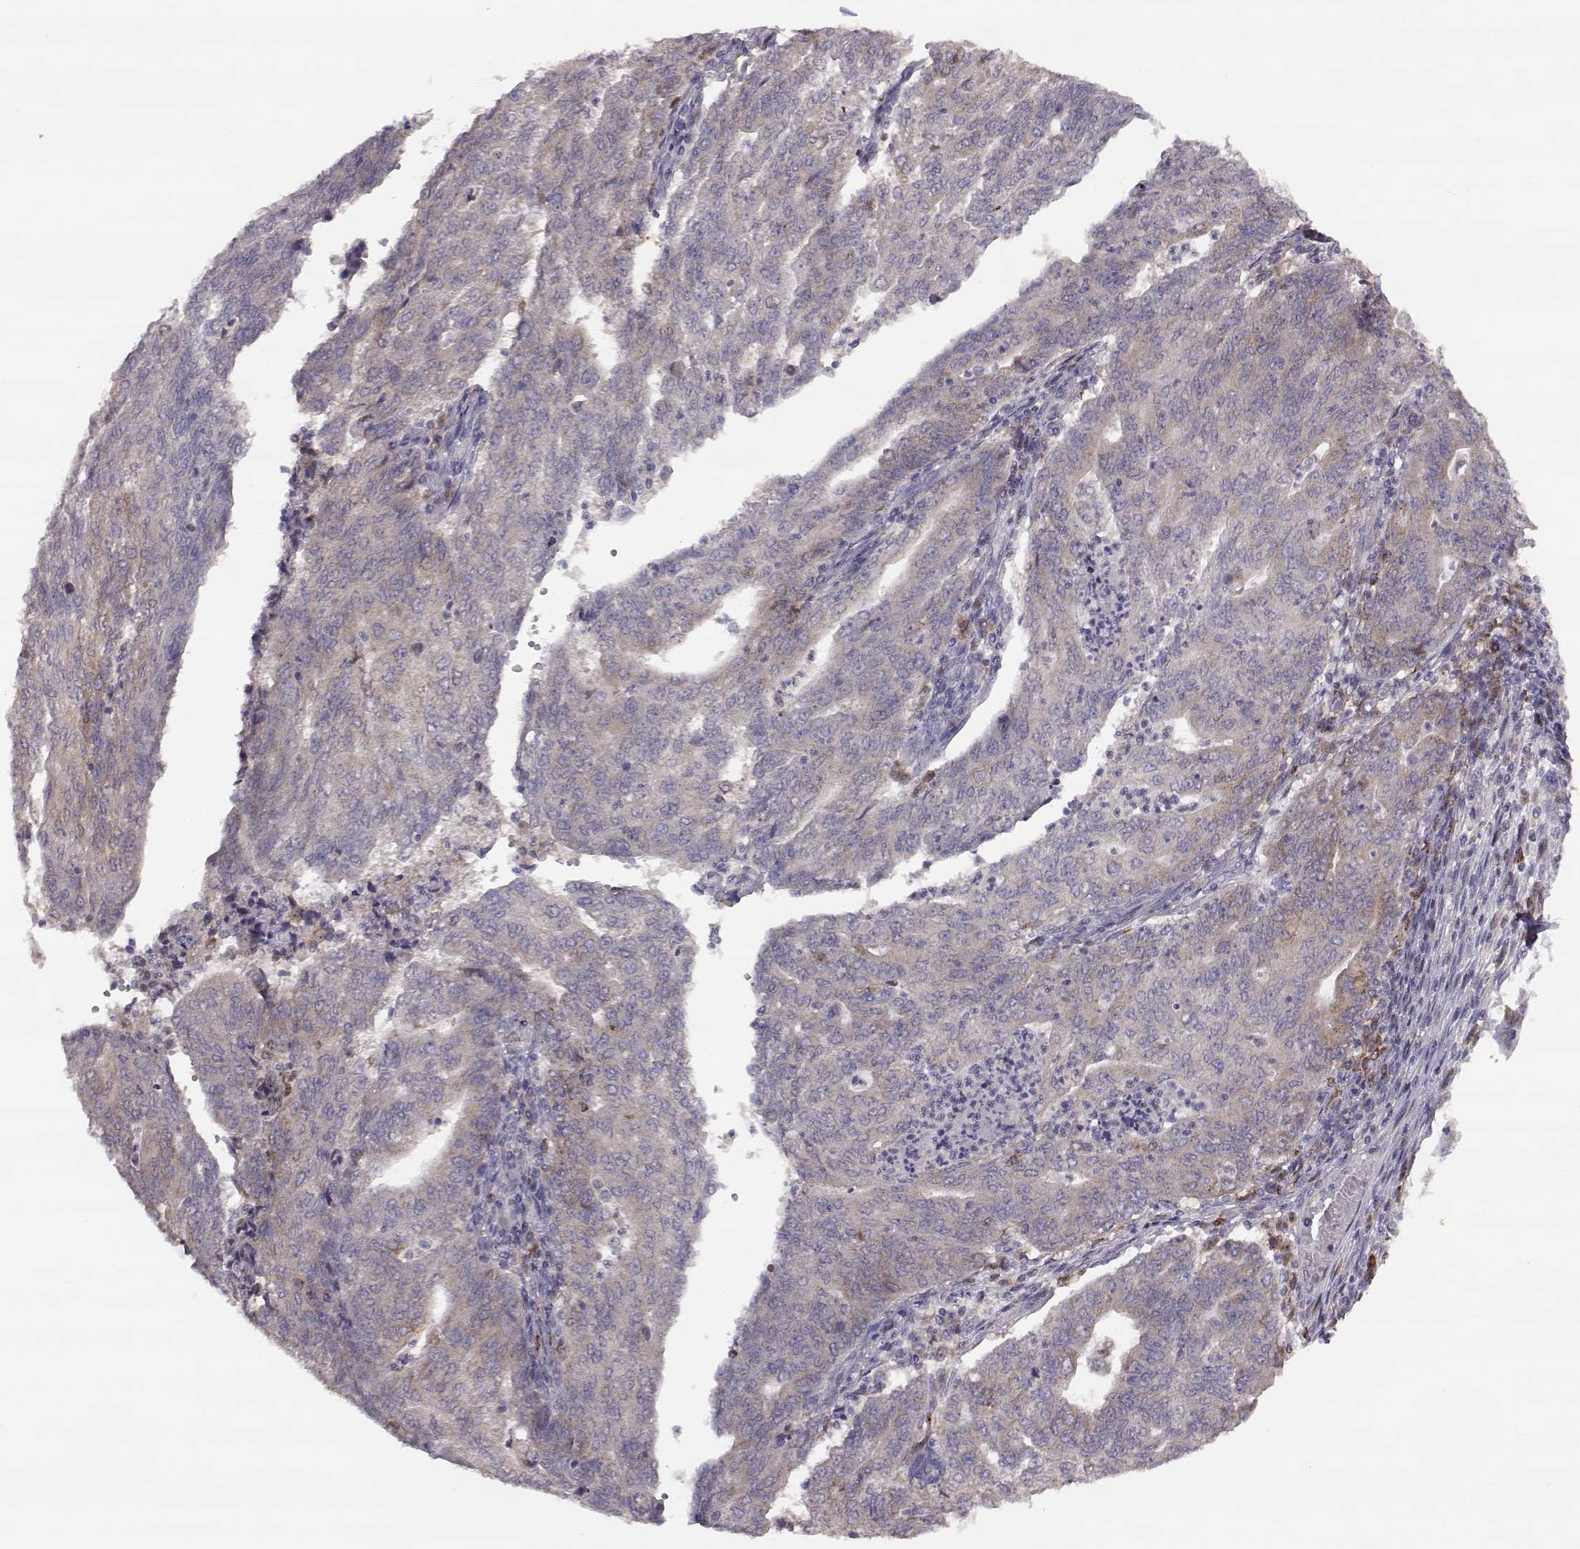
{"staining": {"intensity": "weak", "quantity": ">75%", "location": "cytoplasmic/membranous"}, "tissue": "endometrial cancer", "cell_type": "Tumor cells", "image_type": "cancer", "snomed": [{"axis": "morphology", "description": "Adenocarcinoma, NOS"}, {"axis": "topography", "description": "Endometrium"}], "caption": "DAB immunohistochemical staining of human endometrial cancer exhibits weak cytoplasmic/membranous protein staining in approximately >75% of tumor cells. (DAB (3,3'-diaminobenzidine) = brown stain, brightfield microscopy at high magnification).", "gene": "SPAG17", "patient": {"sex": "female", "age": 82}}